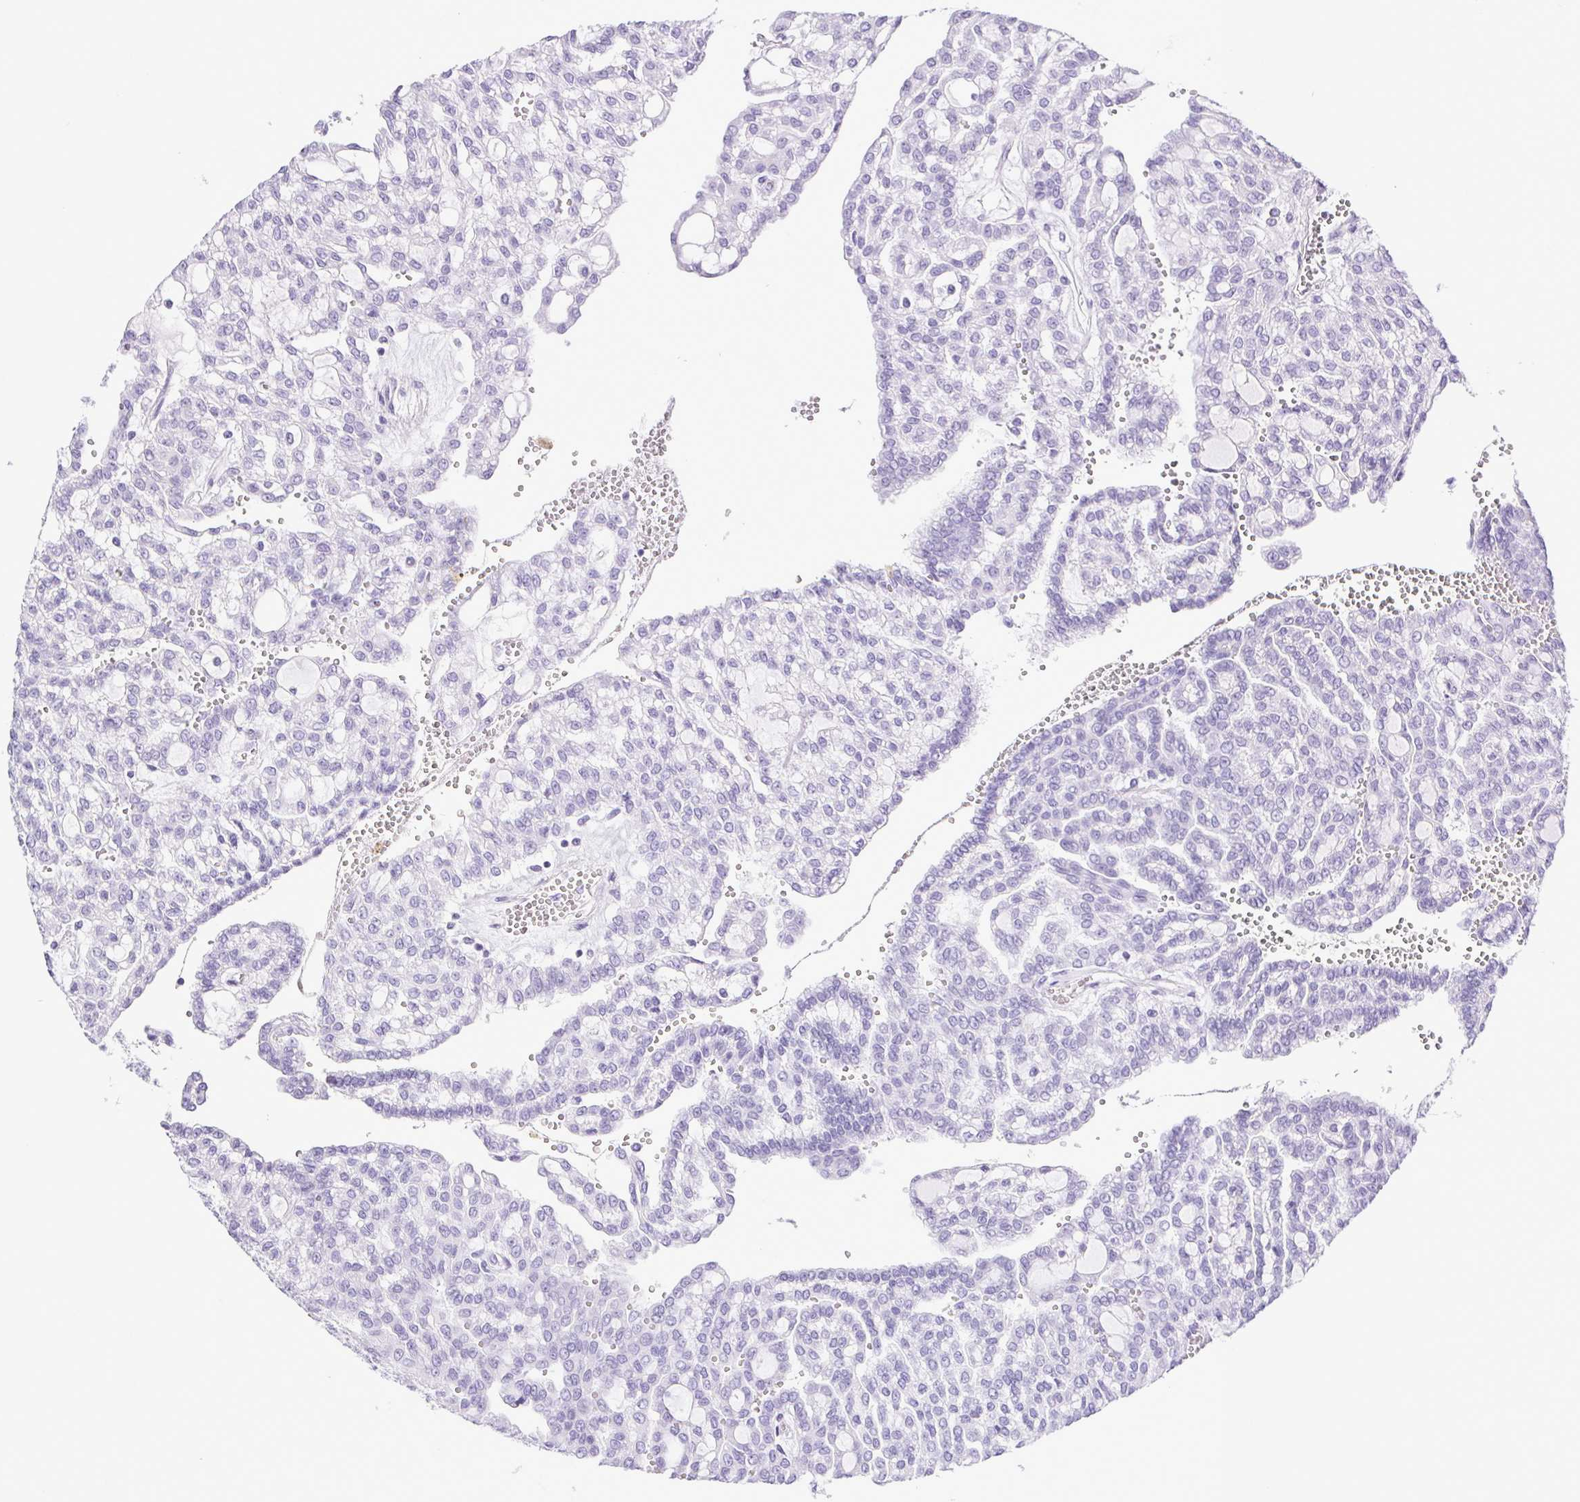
{"staining": {"intensity": "negative", "quantity": "none", "location": "none"}, "tissue": "renal cancer", "cell_type": "Tumor cells", "image_type": "cancer", "snomed": [{"axis": "morphology", "description": "Adenocarcinoma, NOS"}, {"axis": "topography", "description": "Kidney"}], "caption": "This photomicrograph is of renal cancer (adenocarcinoma) stained with IHC to label a protein in brown with the nuclei are counter-stained blue. There is no positivity in tumor cells.", "gene": "CDSN", "patient": {"sex": "male", "age": 63}}